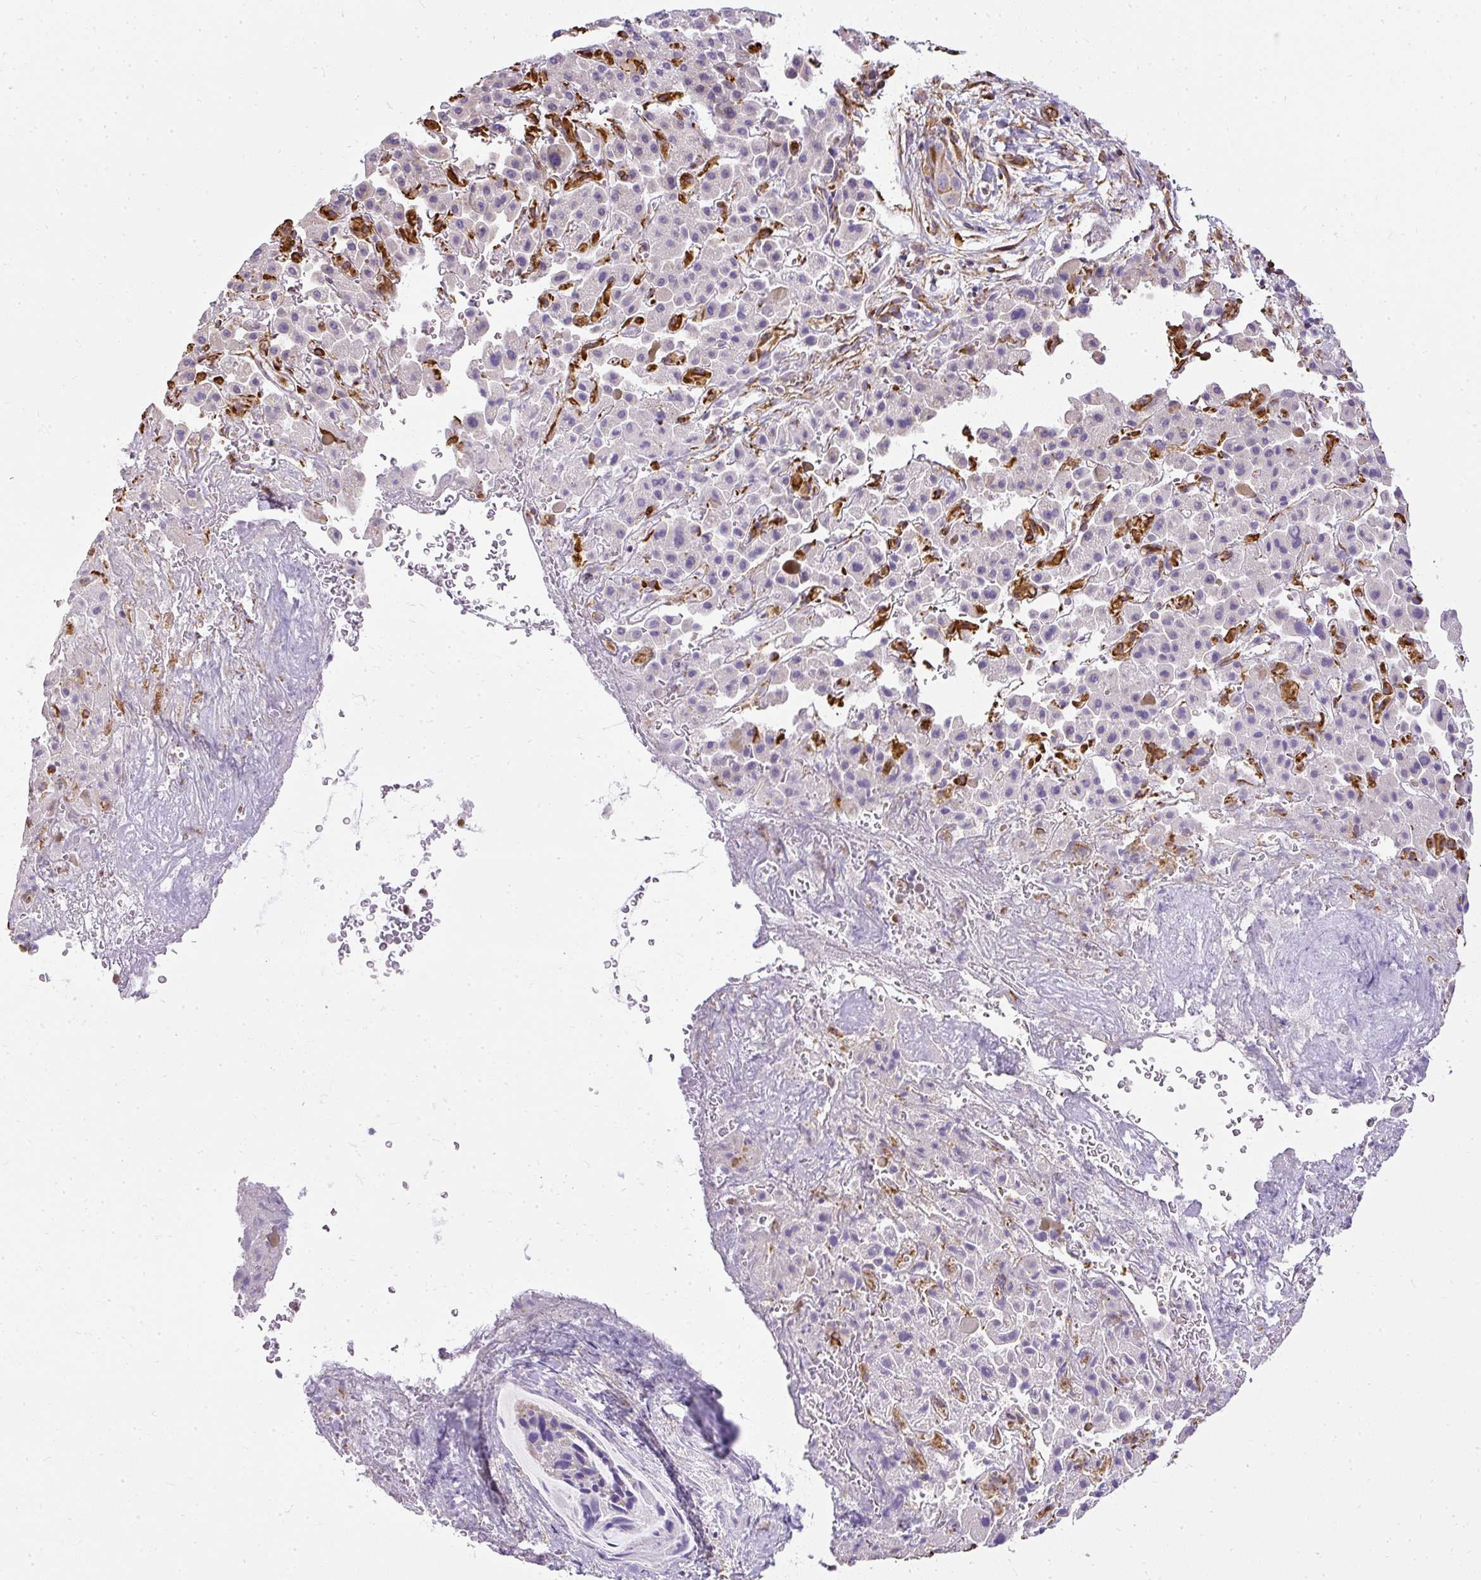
{"staining": {"intensity": "negative", "quantity": "none", "location": "none"}, "tissue": "liver cancer", "cell_type": "Tumor cells", "image_type": "cancer", "snomed": [{"axis": "morphology", "description": "Cholangiocarcinoma"}, {"axis": "topography", "description": "Liver"}], "caption": "Tumor cells are negative for protein expression in human liver cancer (cholangiocarcinoma). The staining was performed using DAB to visualize the protein expression in brown, while the nuclei were stained in blue with hematoxylin (Magnification: 20x).", "gene": "PLS1", "patient": {"sex": "female", "age": 52}}